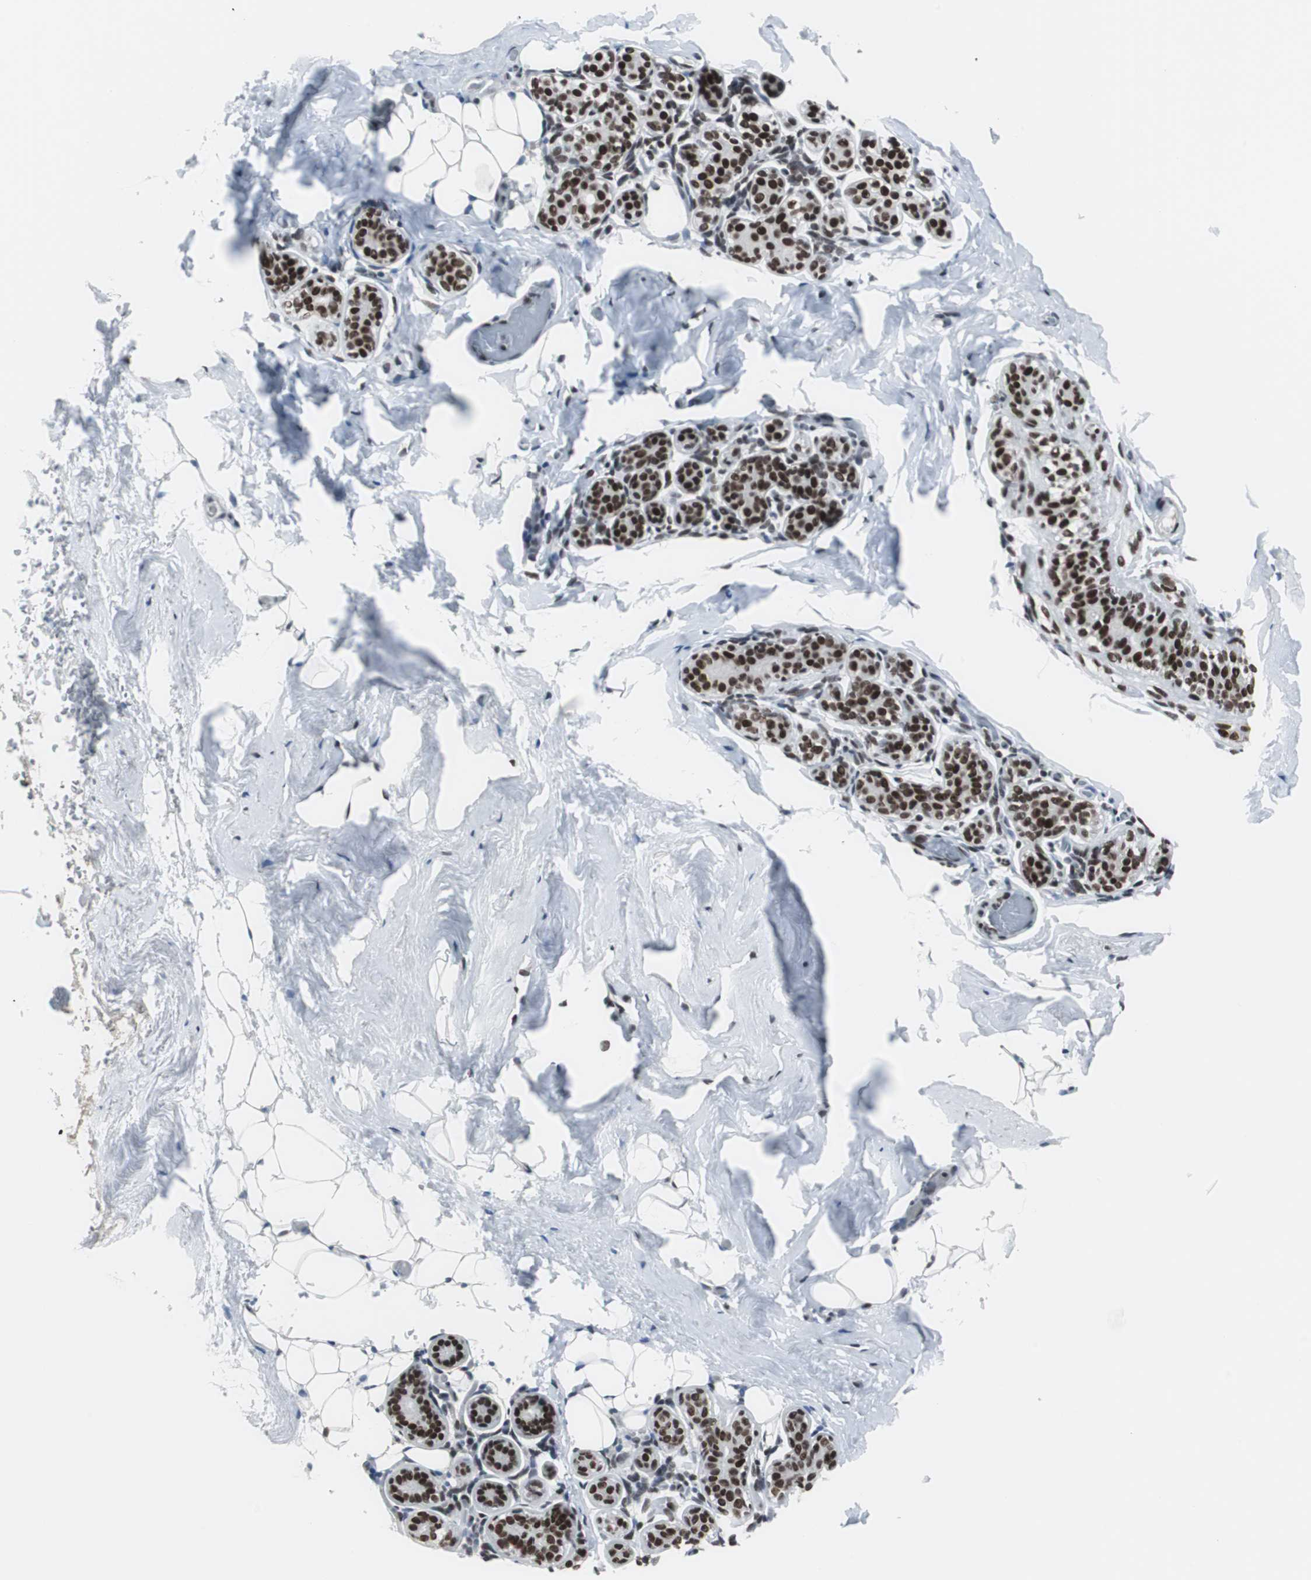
{"staining": {"intensity": "negative", "quantity": "none", "location": "none"}, "tissue": "breast", "cell_type": "Adipocytes", "image_type": "normal", "snomed": [{"axis": "morphology", "description": "Normal tissue, NOS"}, {"axis": "topography", "description": "Breast"}, {"axis": "topography", "description": "Soft tissue"}], "caption": "Human breast stained for a protein using immunohistochemistry demonstrates no expression in adipocytes.", "gene": "XRCC1", "patient": {"sex": "female", "age": 75}}